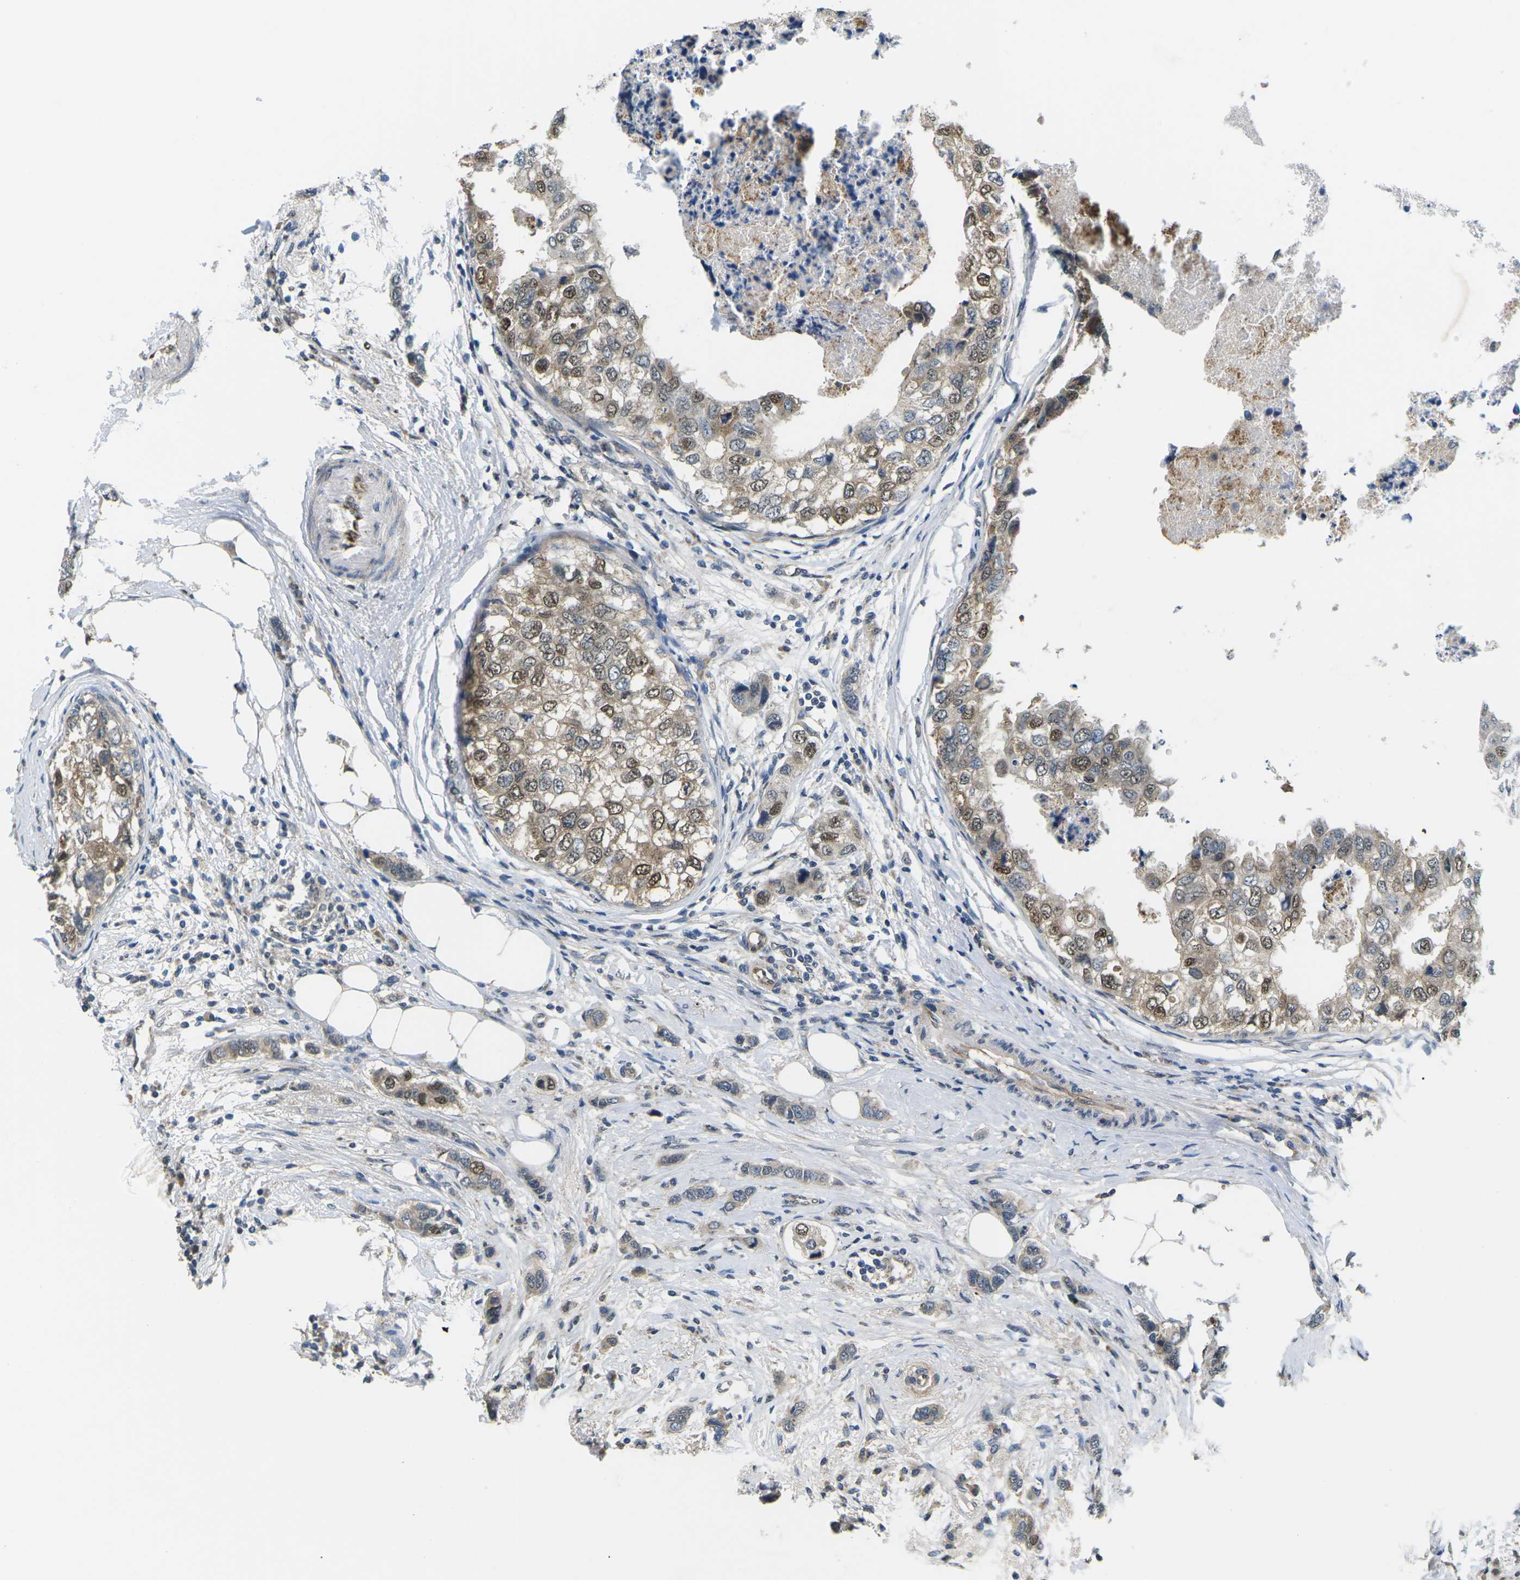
{"staining": {"intensity": "moderate", "quantity": ">75%", "location": "cytoplasmic/membranous,nuclear"}, "tissue": "breast cancer", "cell_type": "Tumor cells", "image_type": "cancer", "snomed": [{"axis": "morphology", "description": "Duct carcinoma"}, {"axis": "topography", "description": "Breast"}], "caption": "The histopathology image displays a brown stain indicating the presence of a protein in the cytoplasmic/membranous and nuclear of tumor cells in breast cancer.", "gene": "ERBB4", "patient": {"sex": "female", "age": 50}}